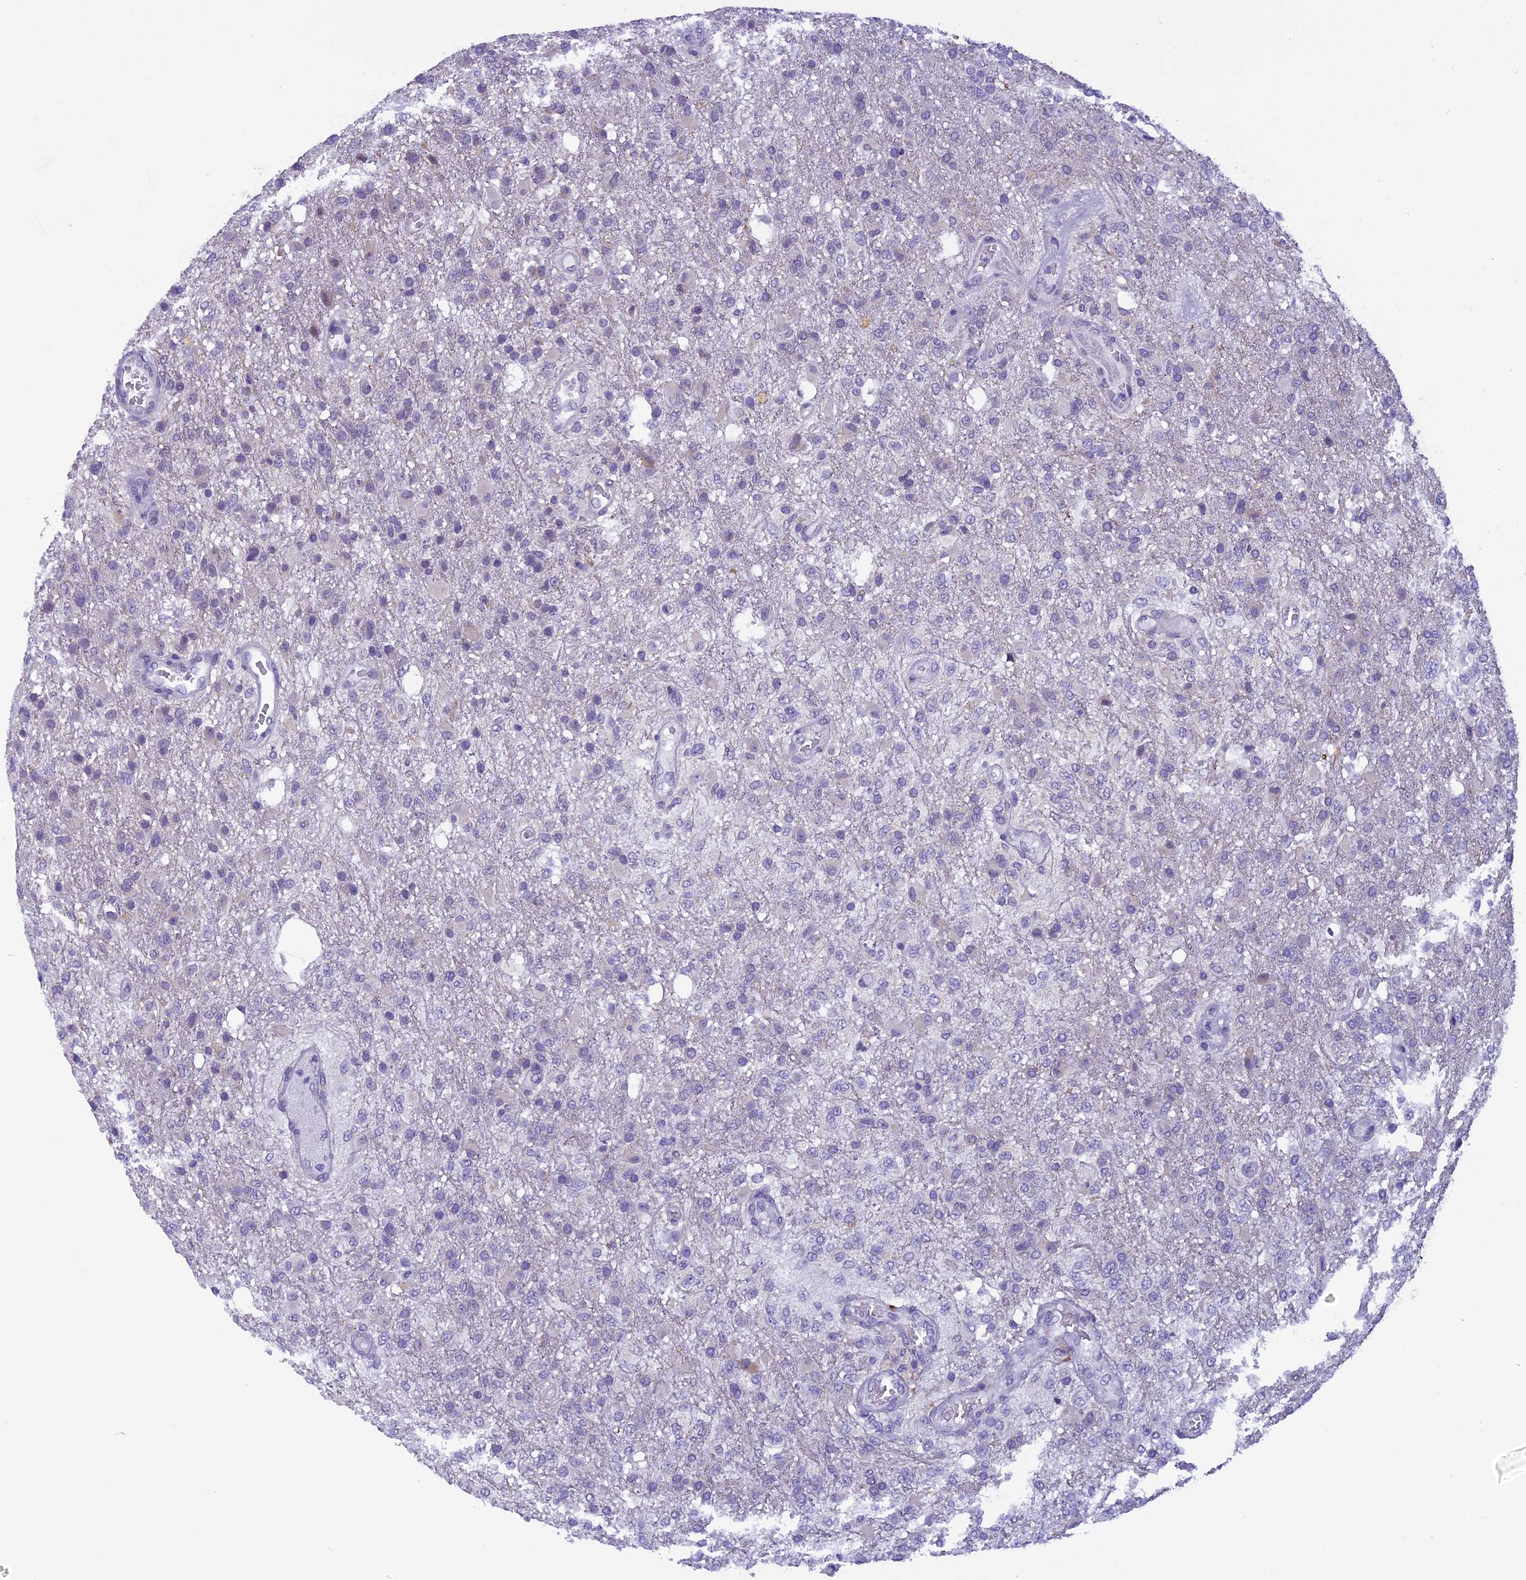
{"staining": {"intensity": "negative", "quantity": "none", "location": "none"}, "tissue": "glioma", "cell_type": "Tumor cells", "image_type": "cancer", "snomed": [{"axis": "morphology", "description": "Glioma, malignant, High grade"}, {"axis": "topography", "description": "Brain"}], "caption": "DAB (3,3'-diaminobenzidine) immunohistochemical staining of glioma demonstrates no significant expression in tumor cells. The staining is performed using DAB (3,3'-diaminobenzidine) brown chromogen with nuclei counter-stained in using hematoxylin.", "gene": "ZNF317", "patient": {"sex": "female", "age": 74}}